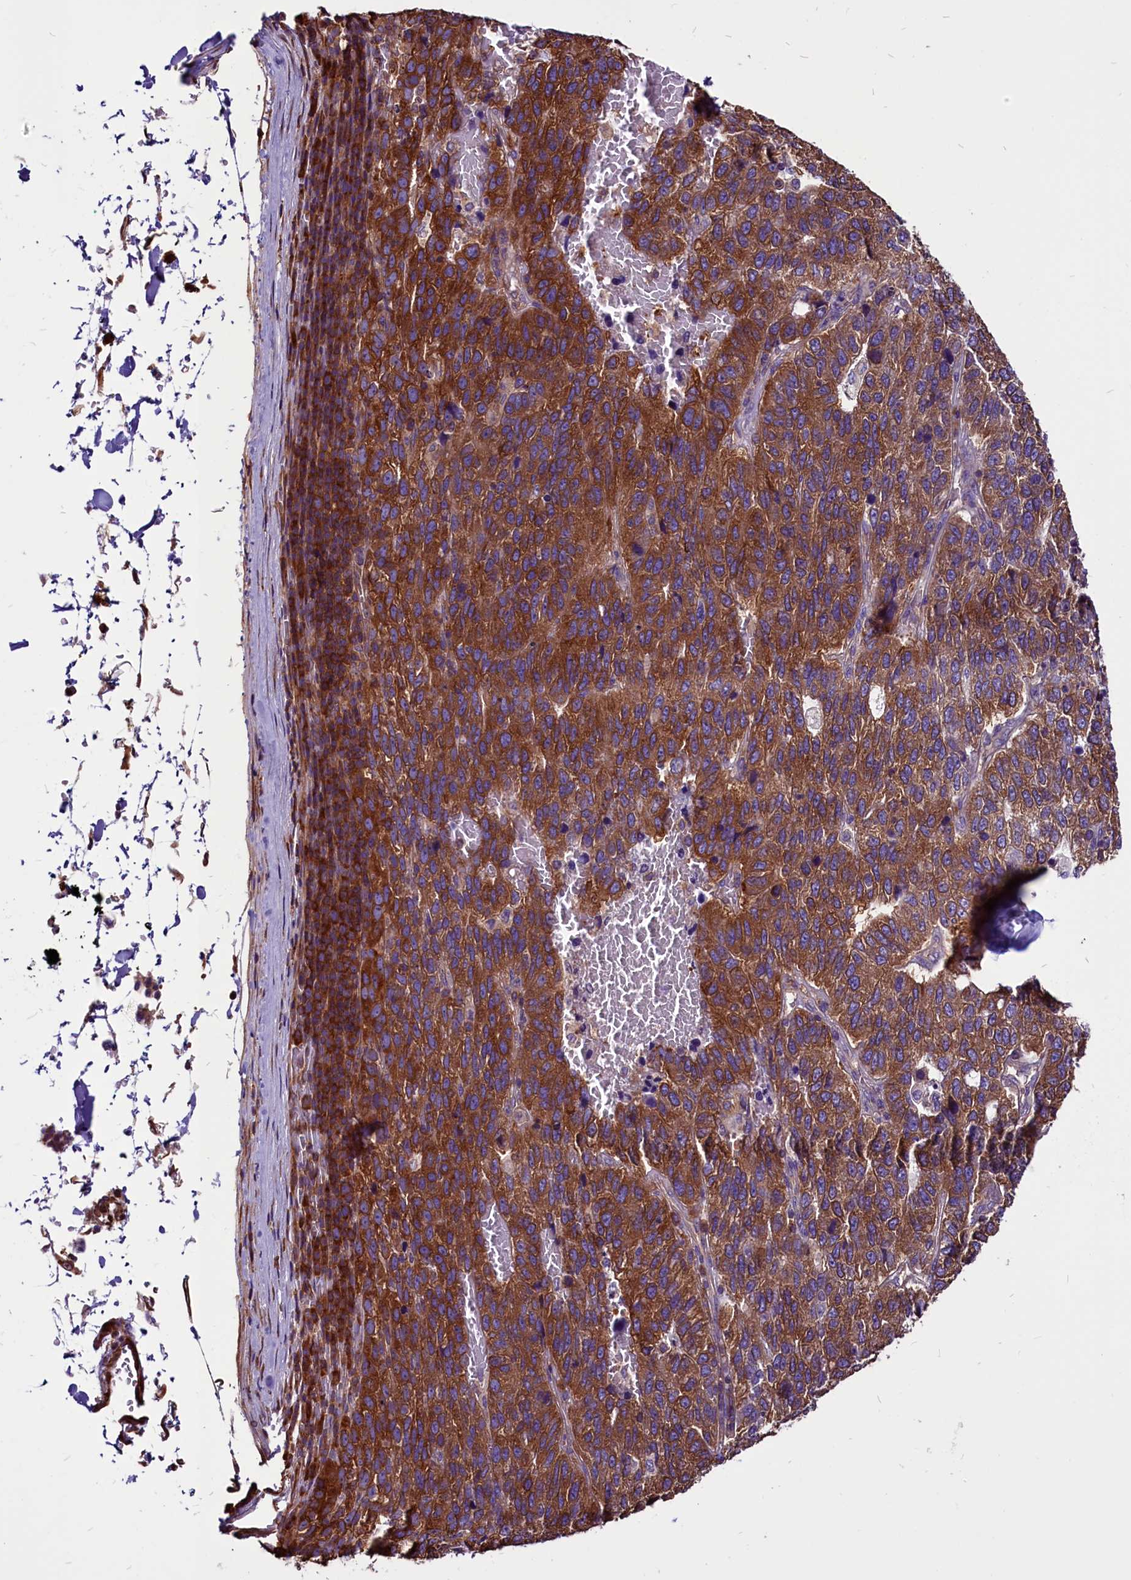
{"staining": {"intensity": "strong", "quantity": ">75%", "location": "cytoplasmic/membranous"}, "tissue": "pancreatic cancer", "cell_type": "Tumor cells", "image_type": "cancer", "snomed": [{"axis": "morphology", "description": "Adenocarcinoma, NOS"}, {"axis": "topography", "description": "Pancreas"}], "caption": "Protein staining shows strong cytoplasmic/membranous positivity in approximately >75% of tumor cells in pancreatic cancer. Using DAB (3,3'-diaminobenzidine) (brown) and hematoxylin (blue) stains, captured at high magnification using brightfield microscopy.", "gene": "EIF3G", "patient": {"sex": "female", "age": 61}}